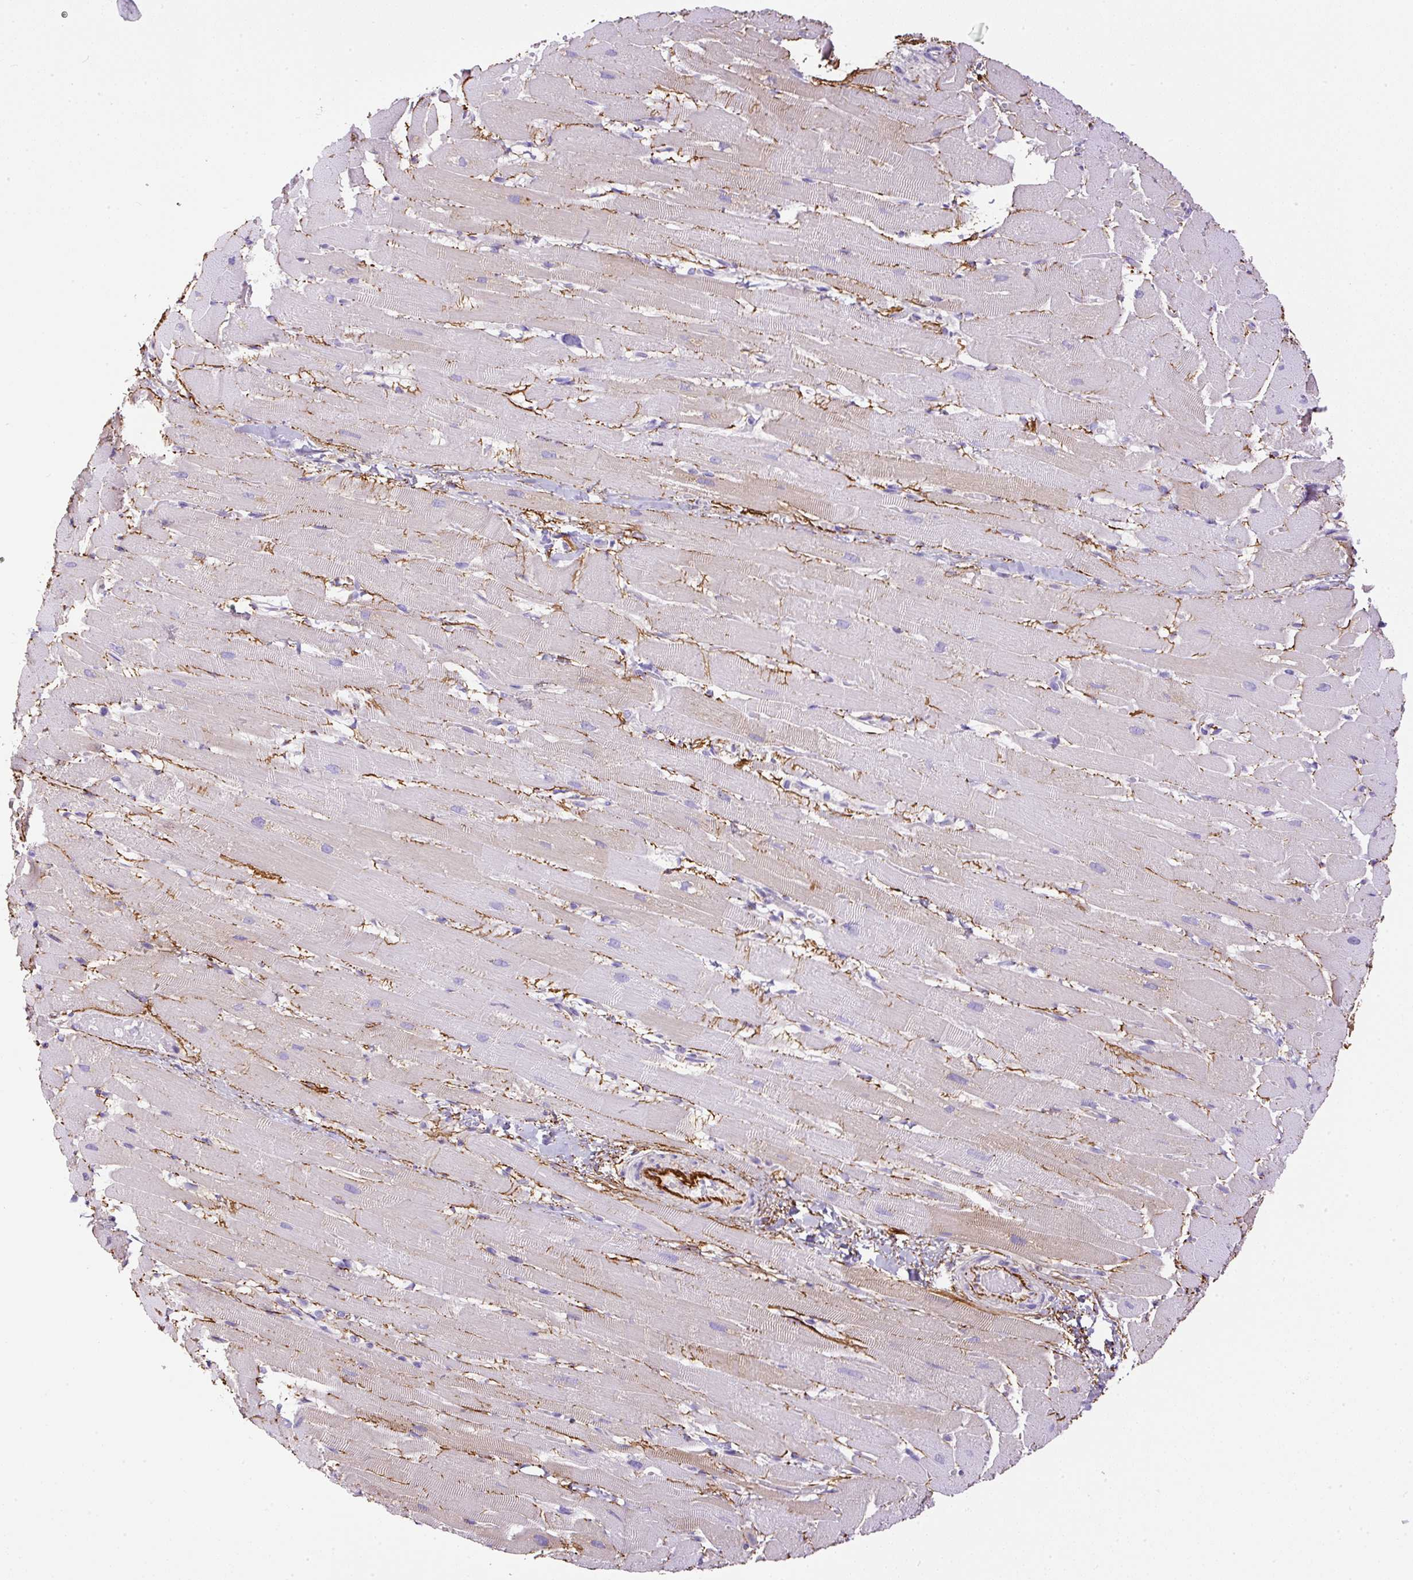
{"staining": {"intensity": "negative", "quantity": "none", "location": "none"}, "tissue": "heart muscle", "cell_type": "Cardiomyocytes", "image_type": "normal", "snomed": [{"axis": "morphology", "description": "Normal tissue, NOS"}, {"axis": "topography", "description": "Heart"}], "caption": "Heart muscle stained for a protein using immunohistochemistry shows no staining cardiomyocytes.", "gene": "APCS", "patient": {"sex": "male", "age": 37}}